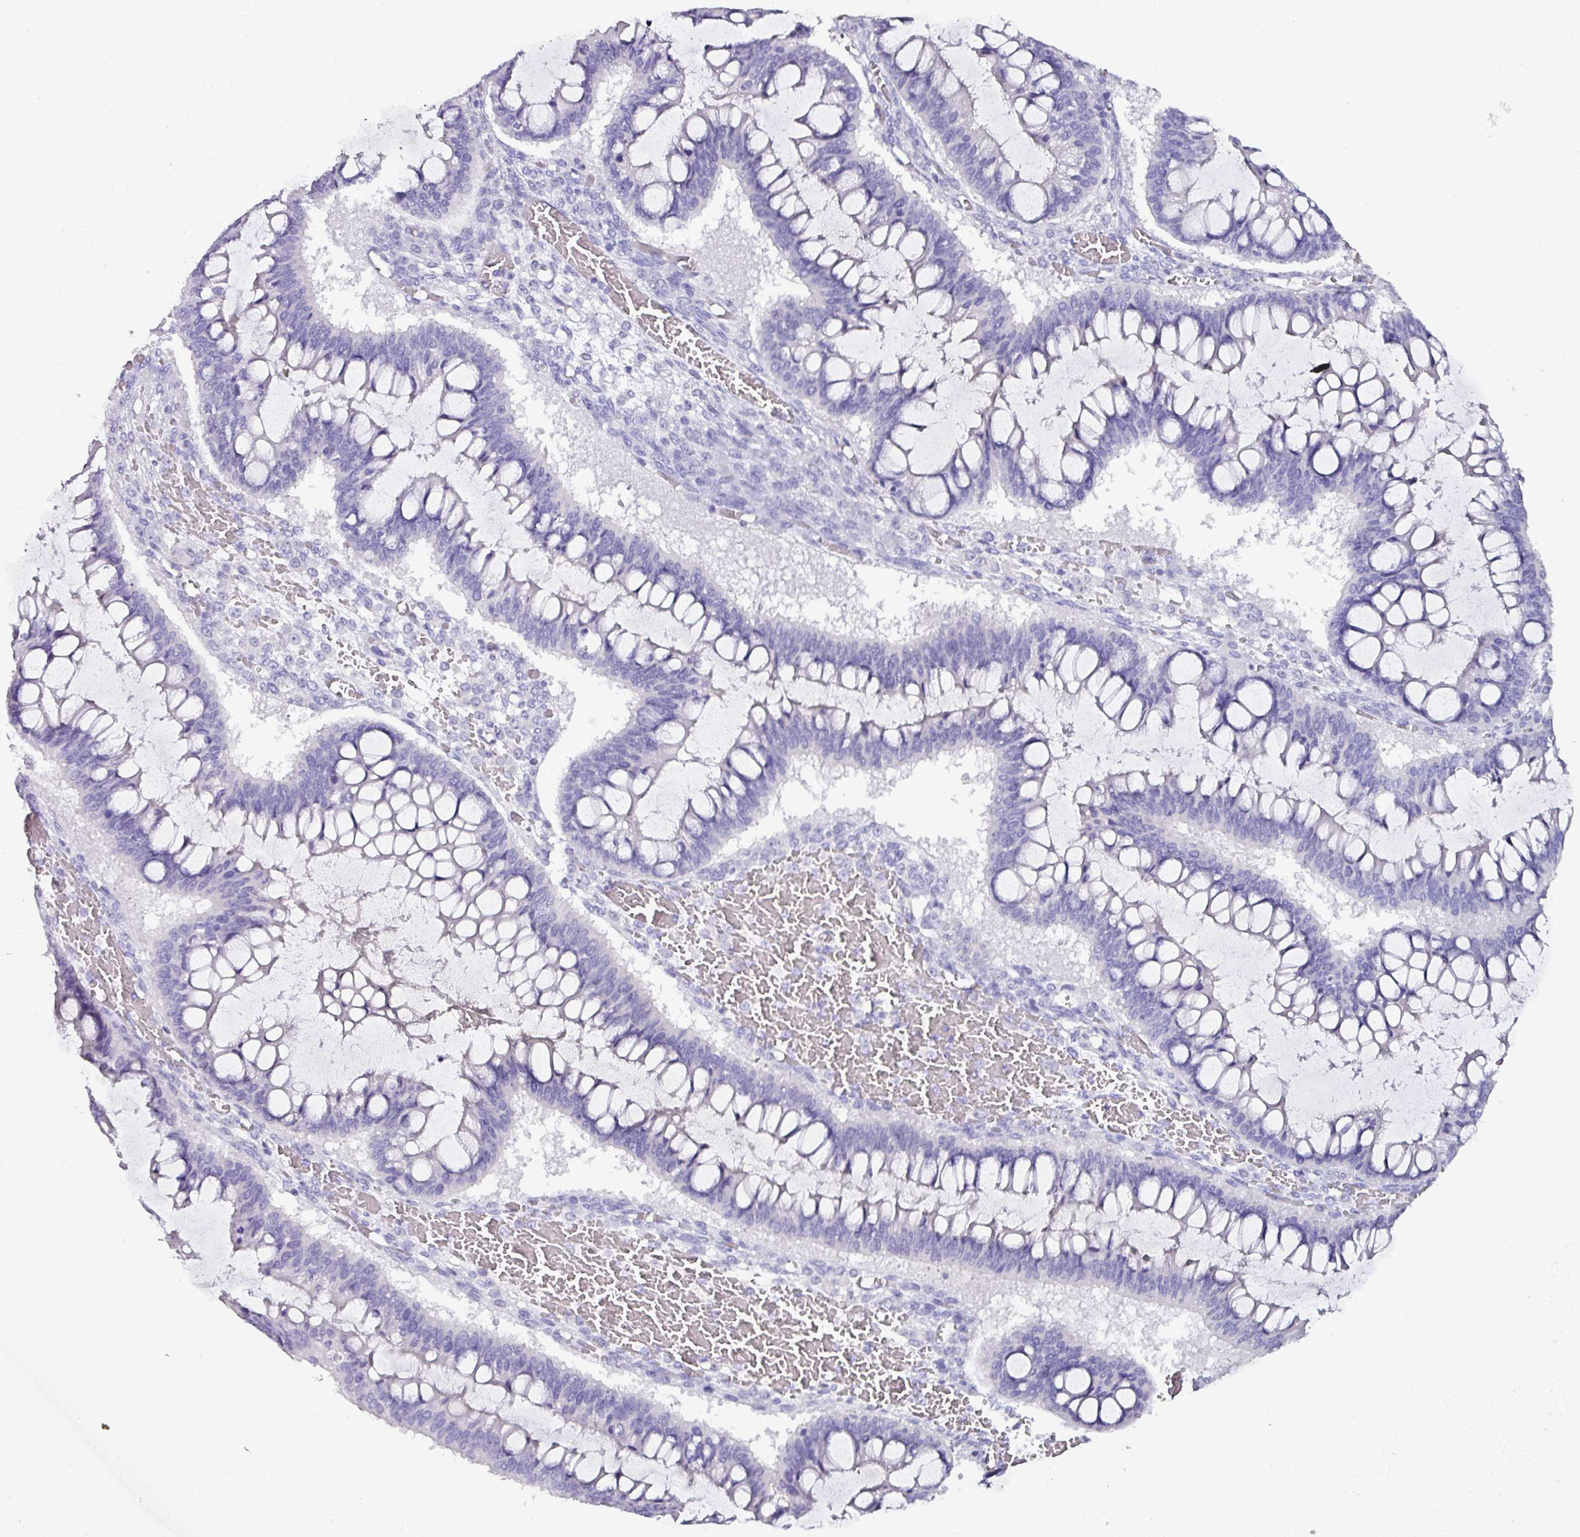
{"staining": {"intensity": "negative", "quantity": "none", "location": "none"}, "tissue": "ovarian cancer", "cell_type": "Tumor cells", "image_type": "cancer", "snomed": [{"axis": "morphology", "description": "Cystadenocarcinoma, mucinous, NOS"}, {"axis": "topography", "description": "Ovary"}], "caption": "Immunohistochemical staining of ovarian mucinous cystadenocarcinoma reveals no significant staining in tumor cells.", "gene": "NAPSA", "patient": {"sex": "female", "age": 73}}